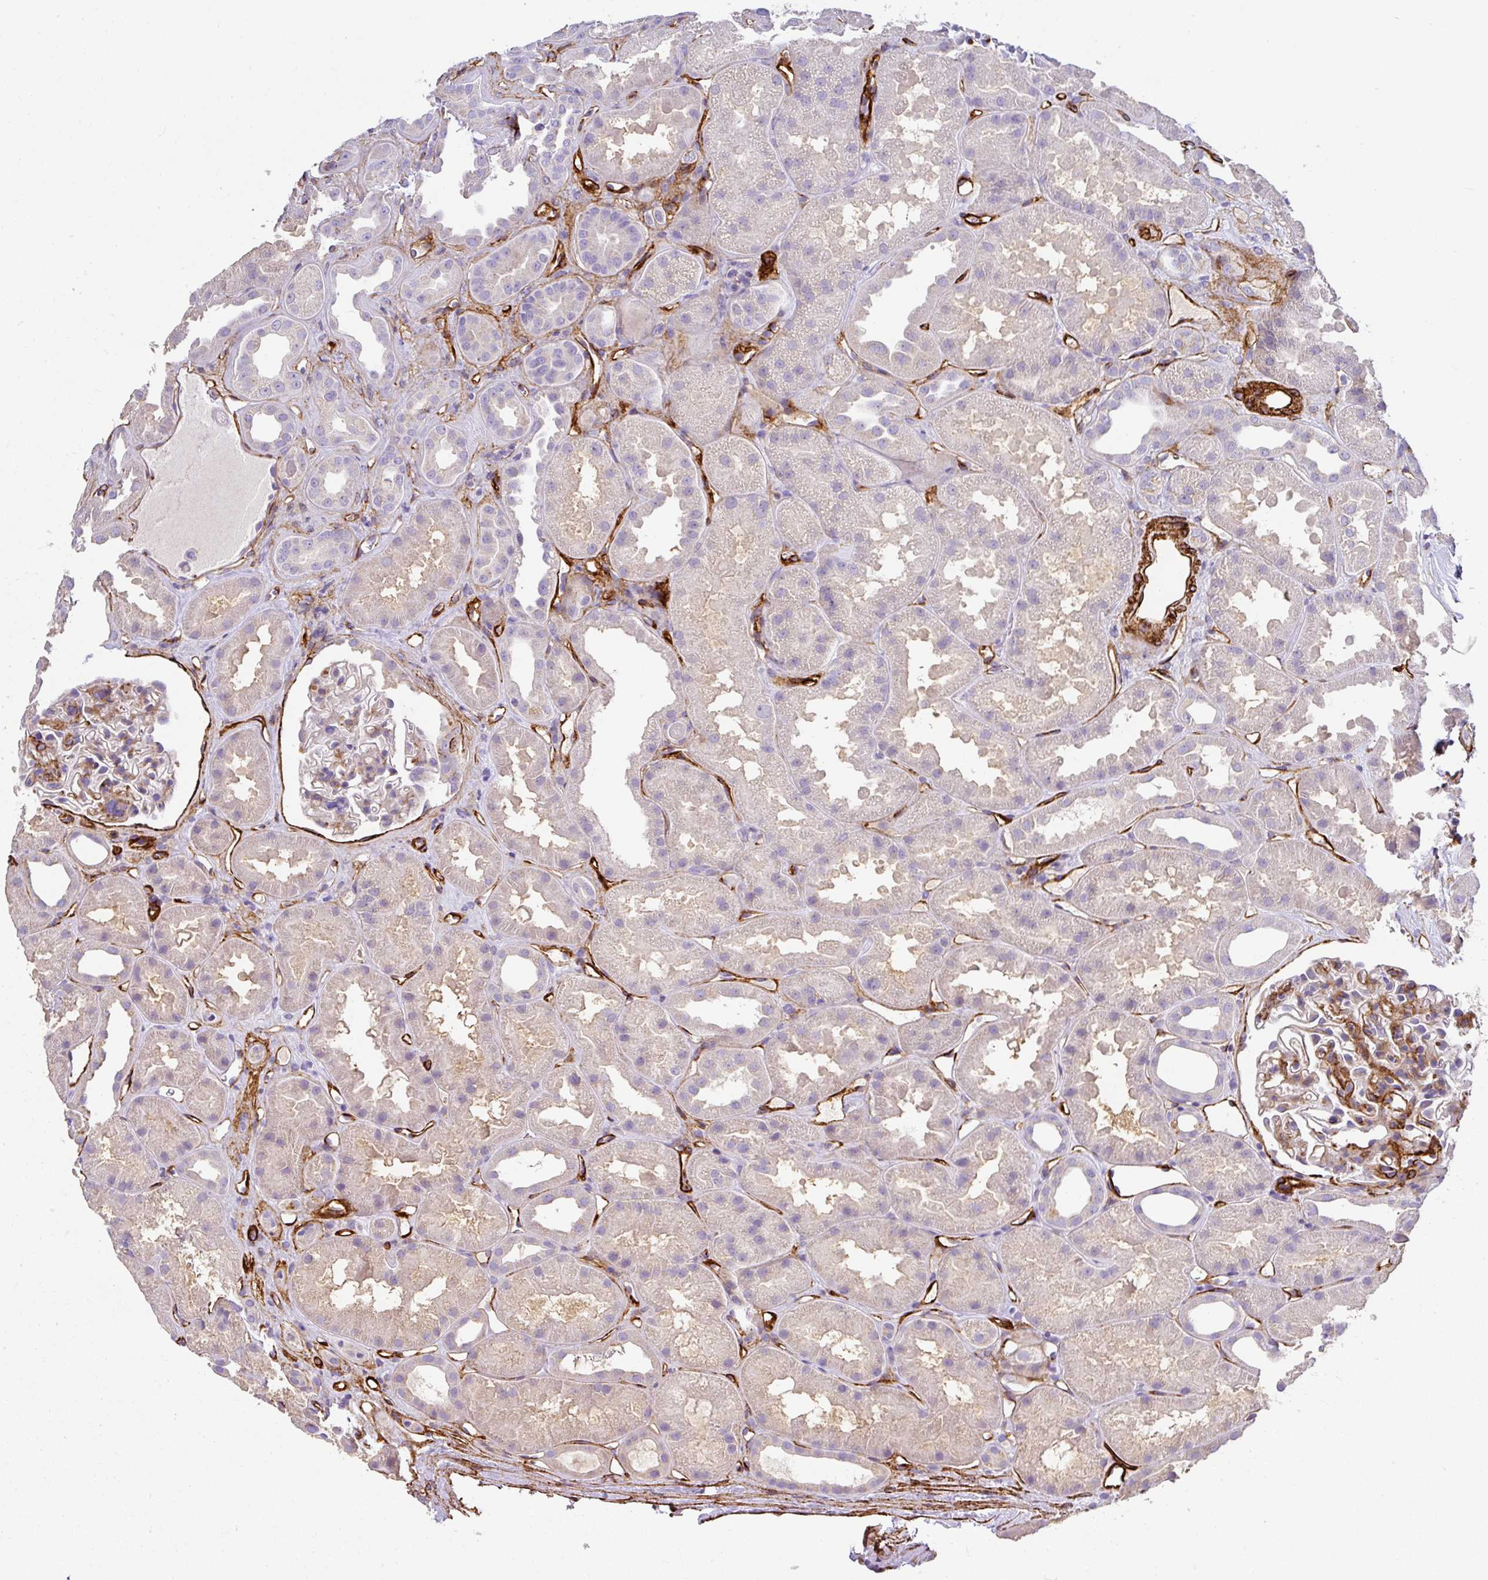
{"staining": {"intensity": "moderate", "quantity": "<25%", "location": "cytoplasmic/membranous"}, "tissue": "kidney", "cell_type": "Cells in glomeruli", "image_type": "normal", "snomed": [{"axis": "morphology", "description": "Normal tissue, NOS"}, {"axis": "topography", "description": "Kidney"}], "caption": "This micrograph shows immunohistochemistry staining of unremarkable kidney, with low moderate cytoplasmic/membranous expression in about <25% of cells in glomeruli.", "gene": "SLC25A17", "patient": {"sex": "male", "age": 61}}